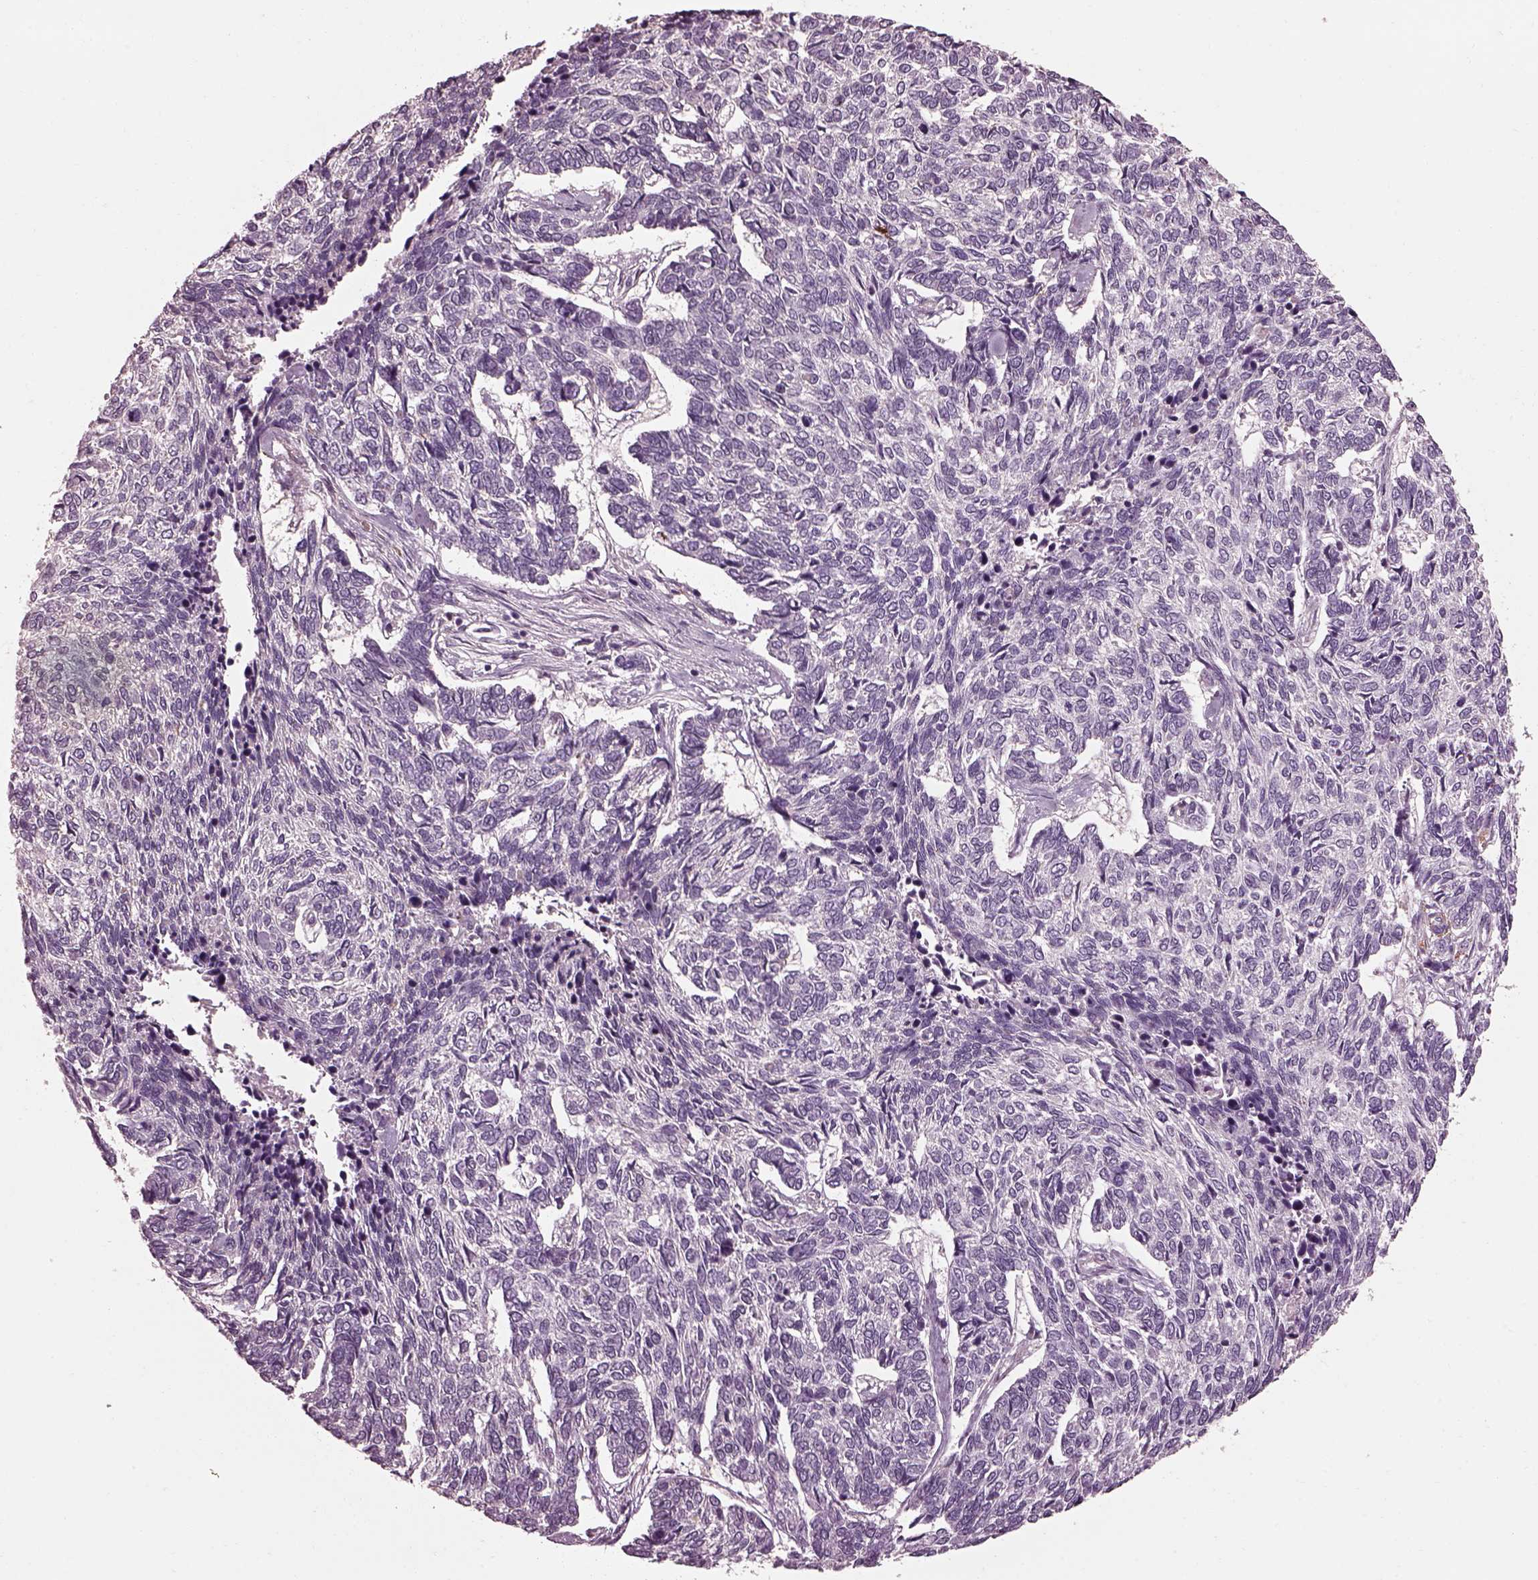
{"staining": {"intensity": "negative", "quantity": "none", "location": "none"}, "tissue": "skin cancer", "cell_type": "Tumor cells", "image_type": "cancer", "snomed": [{"axis": "morphology", "description": "Basal cell carcinoma"}, {"axis": "topography", "description": "Skin"}], "caption": "This is an immunohistochemistry micrograph of skin cancer. There is no staining in tumor cells.", "gene": "EFEMP1", "patient": {"sex": "female", "age": 65}}